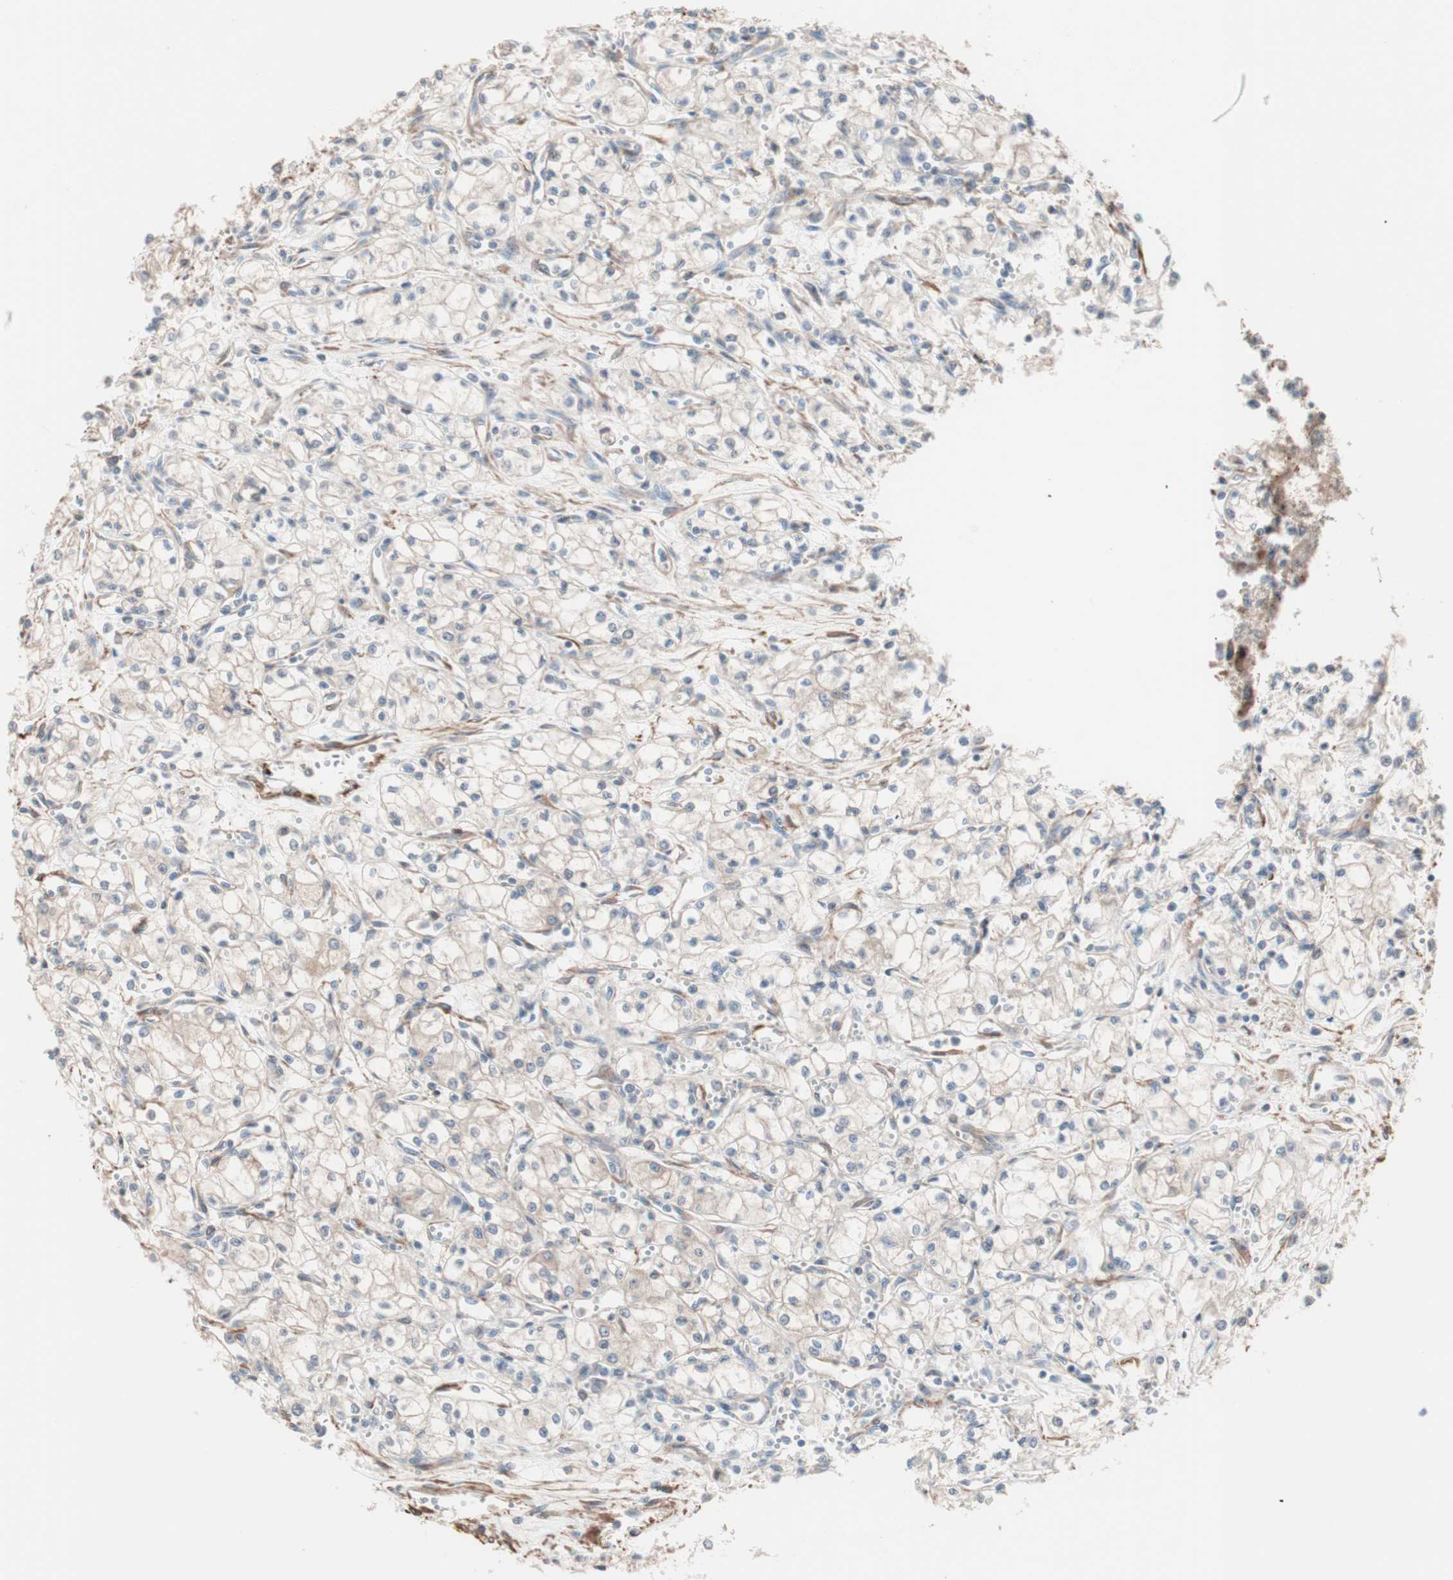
{"staining": {"intensity": "weak", "quantity": "<25%", "location": "cytoplasmic/membranous"}, "tissue": "renal cancer", "cell_type": "Tumor cells", "image_type": "cancer", "snomed": [{"axis": "morphology", "description": "Normal tissue, NOS"}, {"axis": "morphology", "description": "Adenocarcinoma, NOS"}, {"axis": "topography", "description": "Kidney"}], "caption": "This image is of renal adenocarcinoma stained with IHC to label a protein in brown with the nuclei are counter-stained blue. There is no positivity in tumor cells.", "gene": "ALG5", "patient": {"sex": "male", "age": 59}}